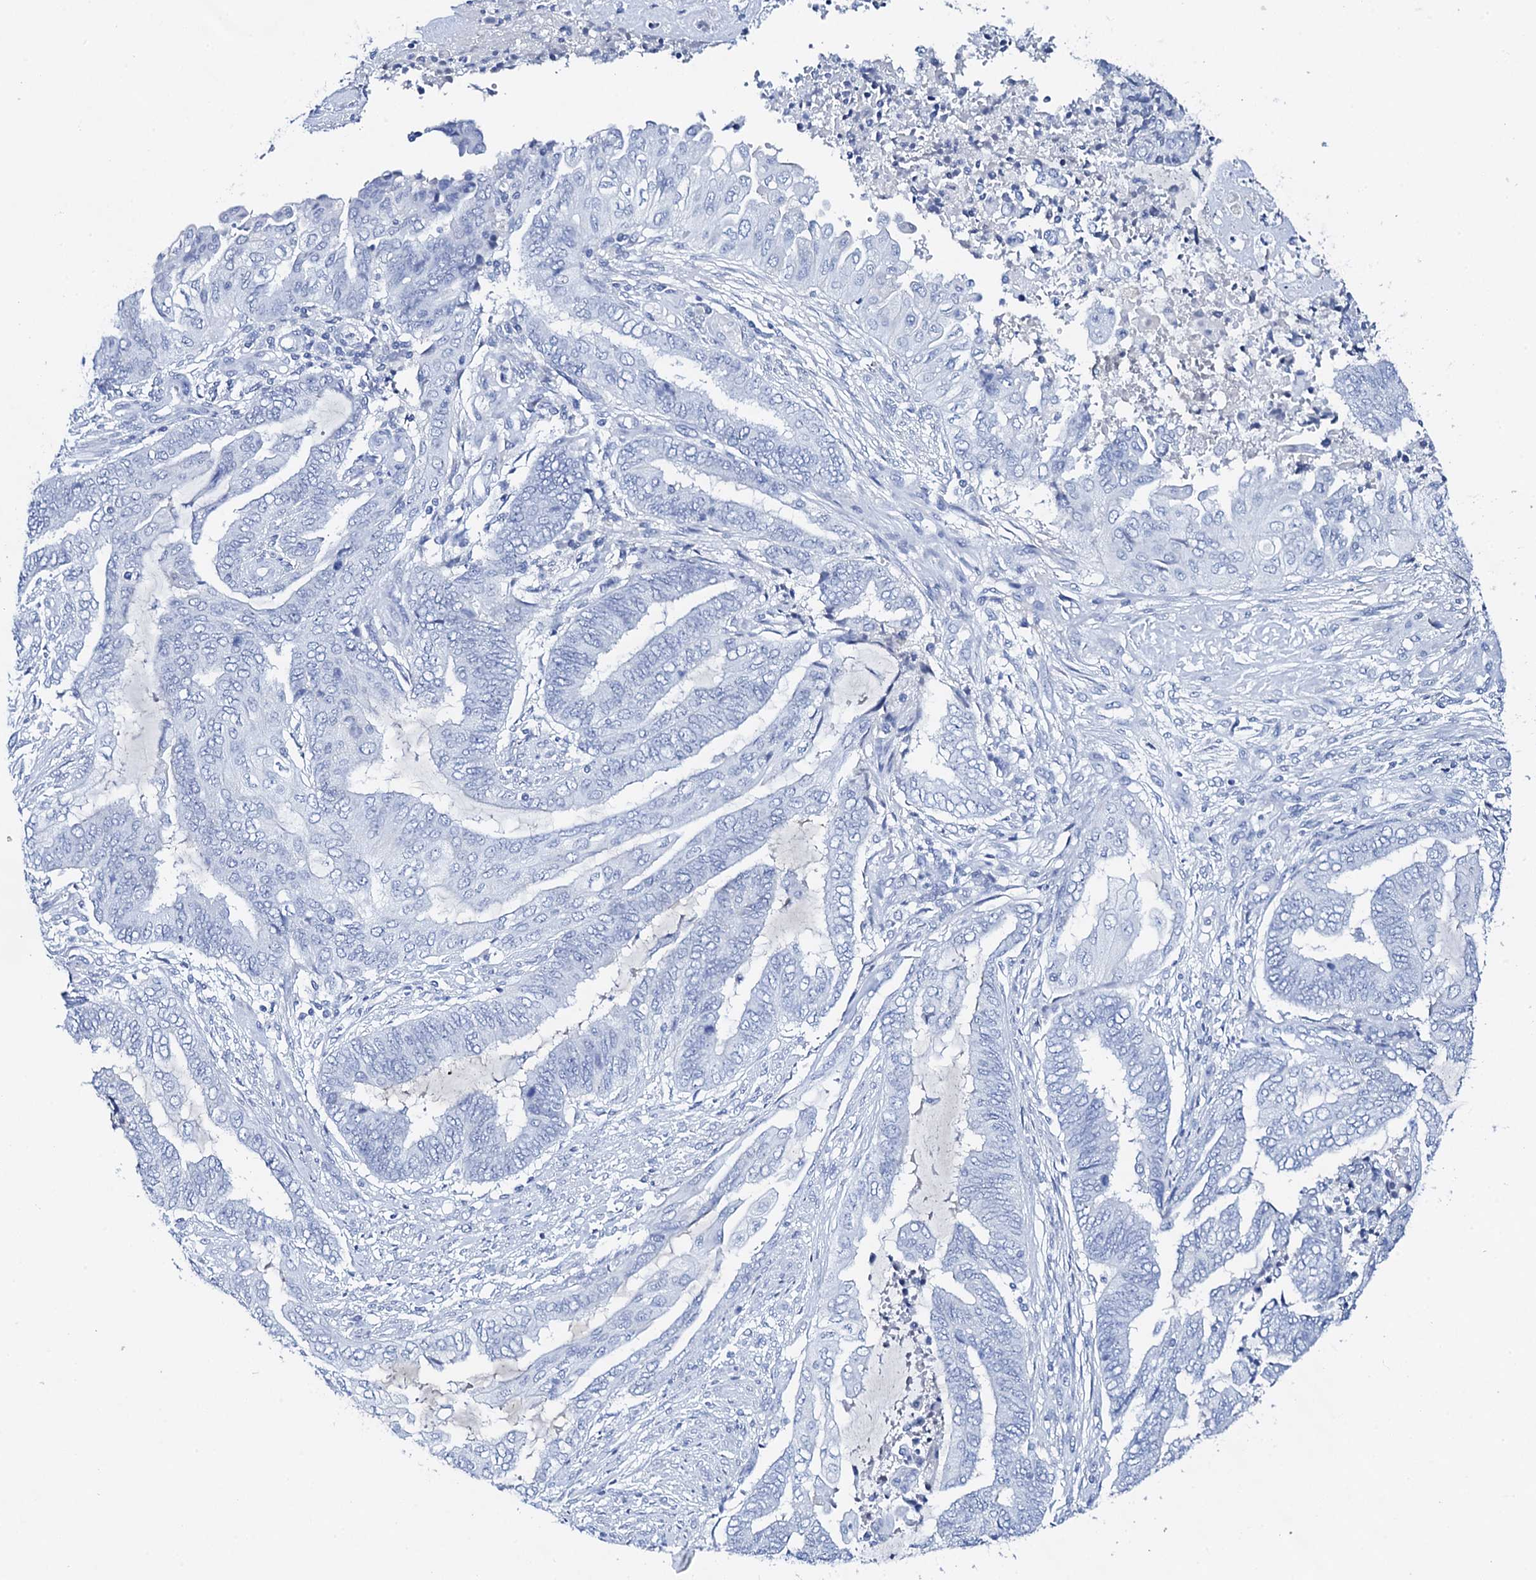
{"staining": {"intensity": "negative", "quantity": "none", "location": "none"}, "tissue": "endometrial cancer", "cell_type": "Tumor cells", "image_type": "cancer", "snomed": [{"axis": "morphology", "description": "Adenocarcinoma, NOS"}, {"axis": "topography", "description": "Uterus"}, {"axis": "topography", "description": "Endometrium"}], "caption": "Immunohistochemical staining of human endometrial adenocarcinoma exhibits no significant expression in tumor cells.", "gene": "FBXL16", "patient": {"sex": "female", "age": 70}}